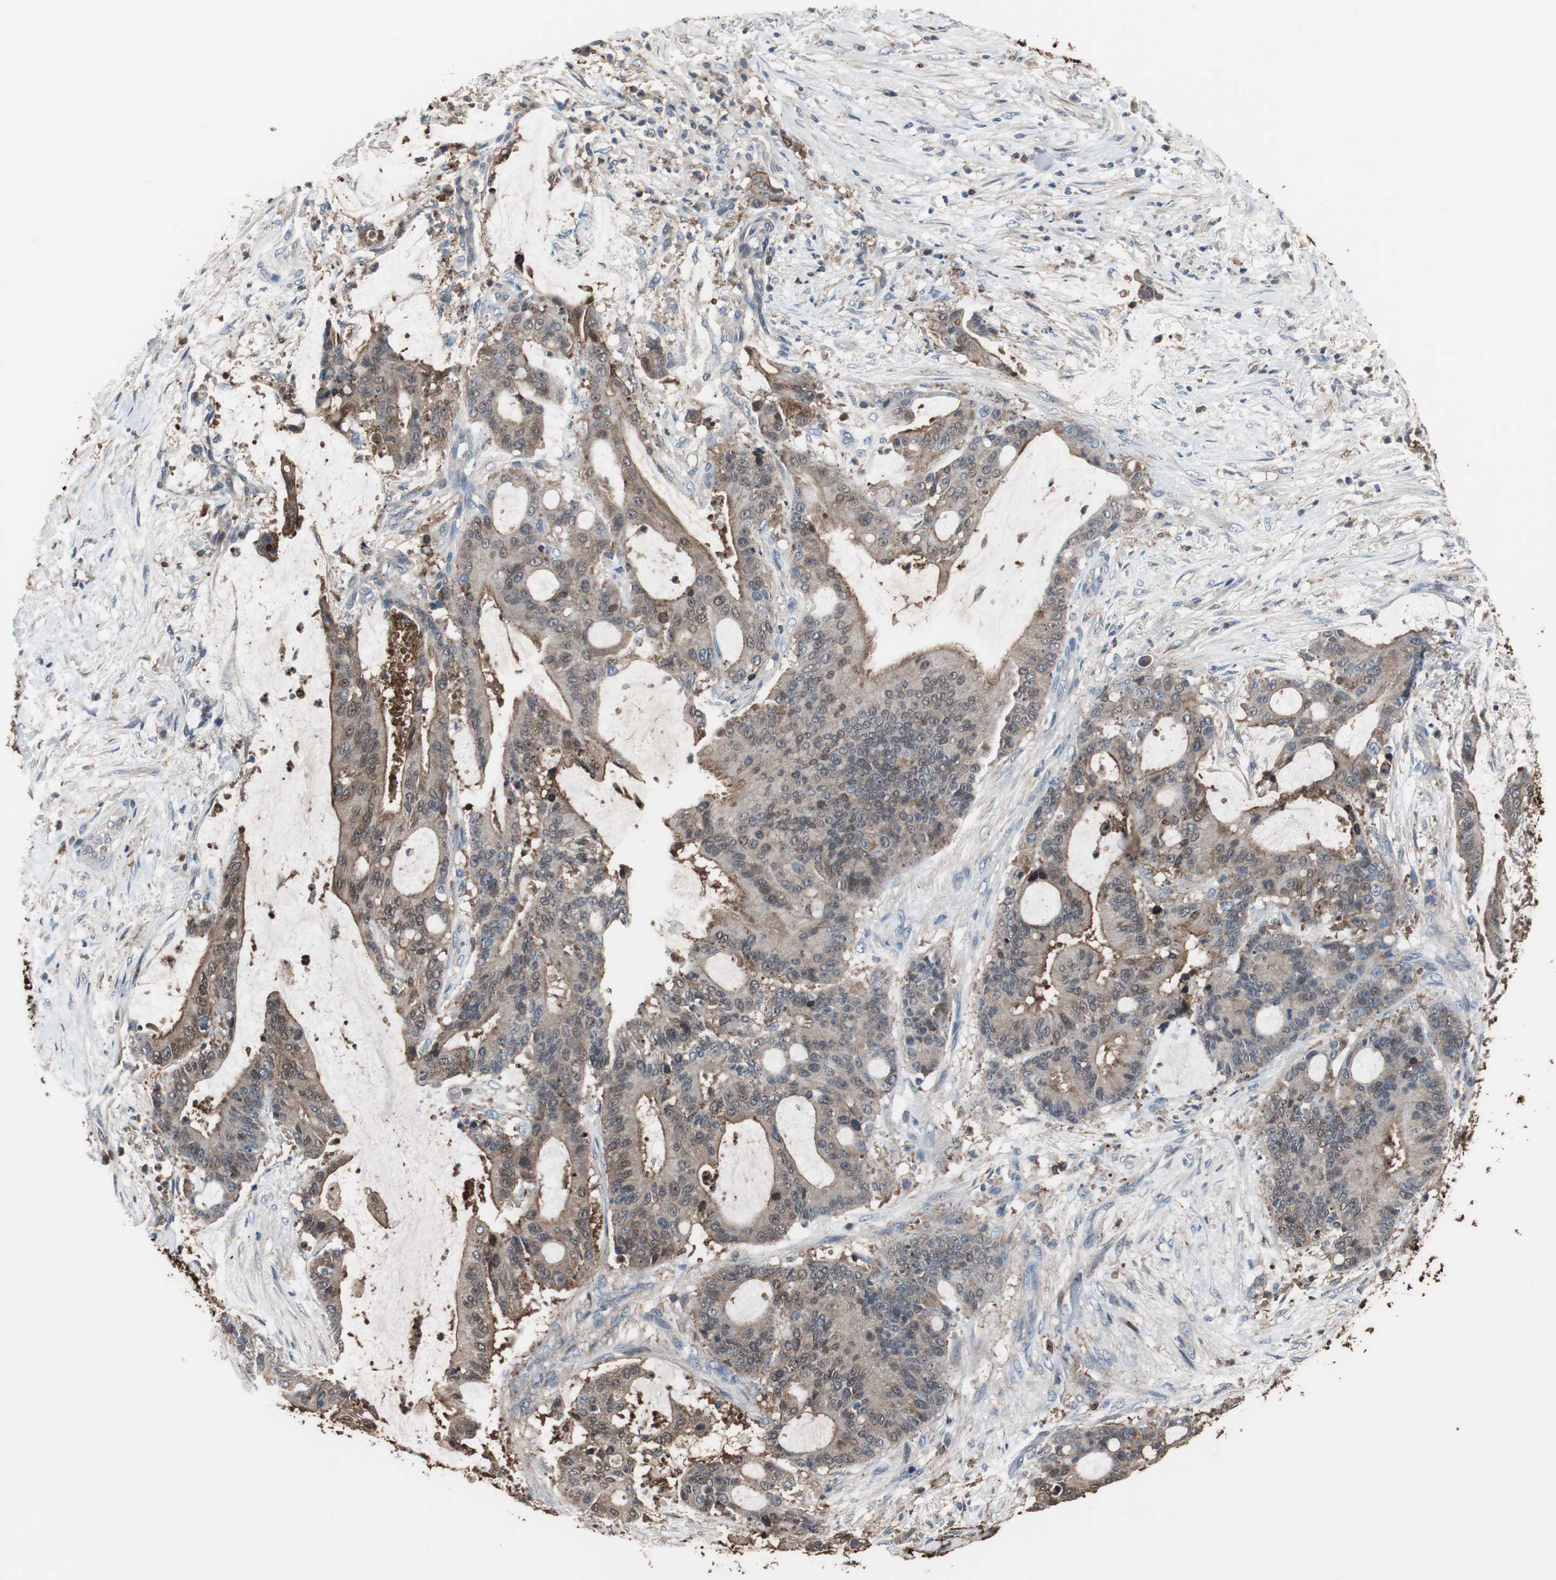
{"staining": {"intensity": "moderate", "quantity": "25%-75%", "location": "cytoplasmic/membranous,nuclear"}, "tissue": "liver cancer", "cell_type": "Tumor cells", "image_type": "cancer", "snomed": [{"axis": "morphology", "description": "Cholangiocarcinoma"}, {"axis": "topography", "description": "Liver"}], "caption": "IHC of liver cholangiocarcinoma reveals medium levels of moderate cytoplasmic/membranous and nuclear expression in approximately 25%-75% of tumor cells. Nuclei are stained in blue.", "gene": "ANXA4", "patient": {"sex": "female", "age": 73}}